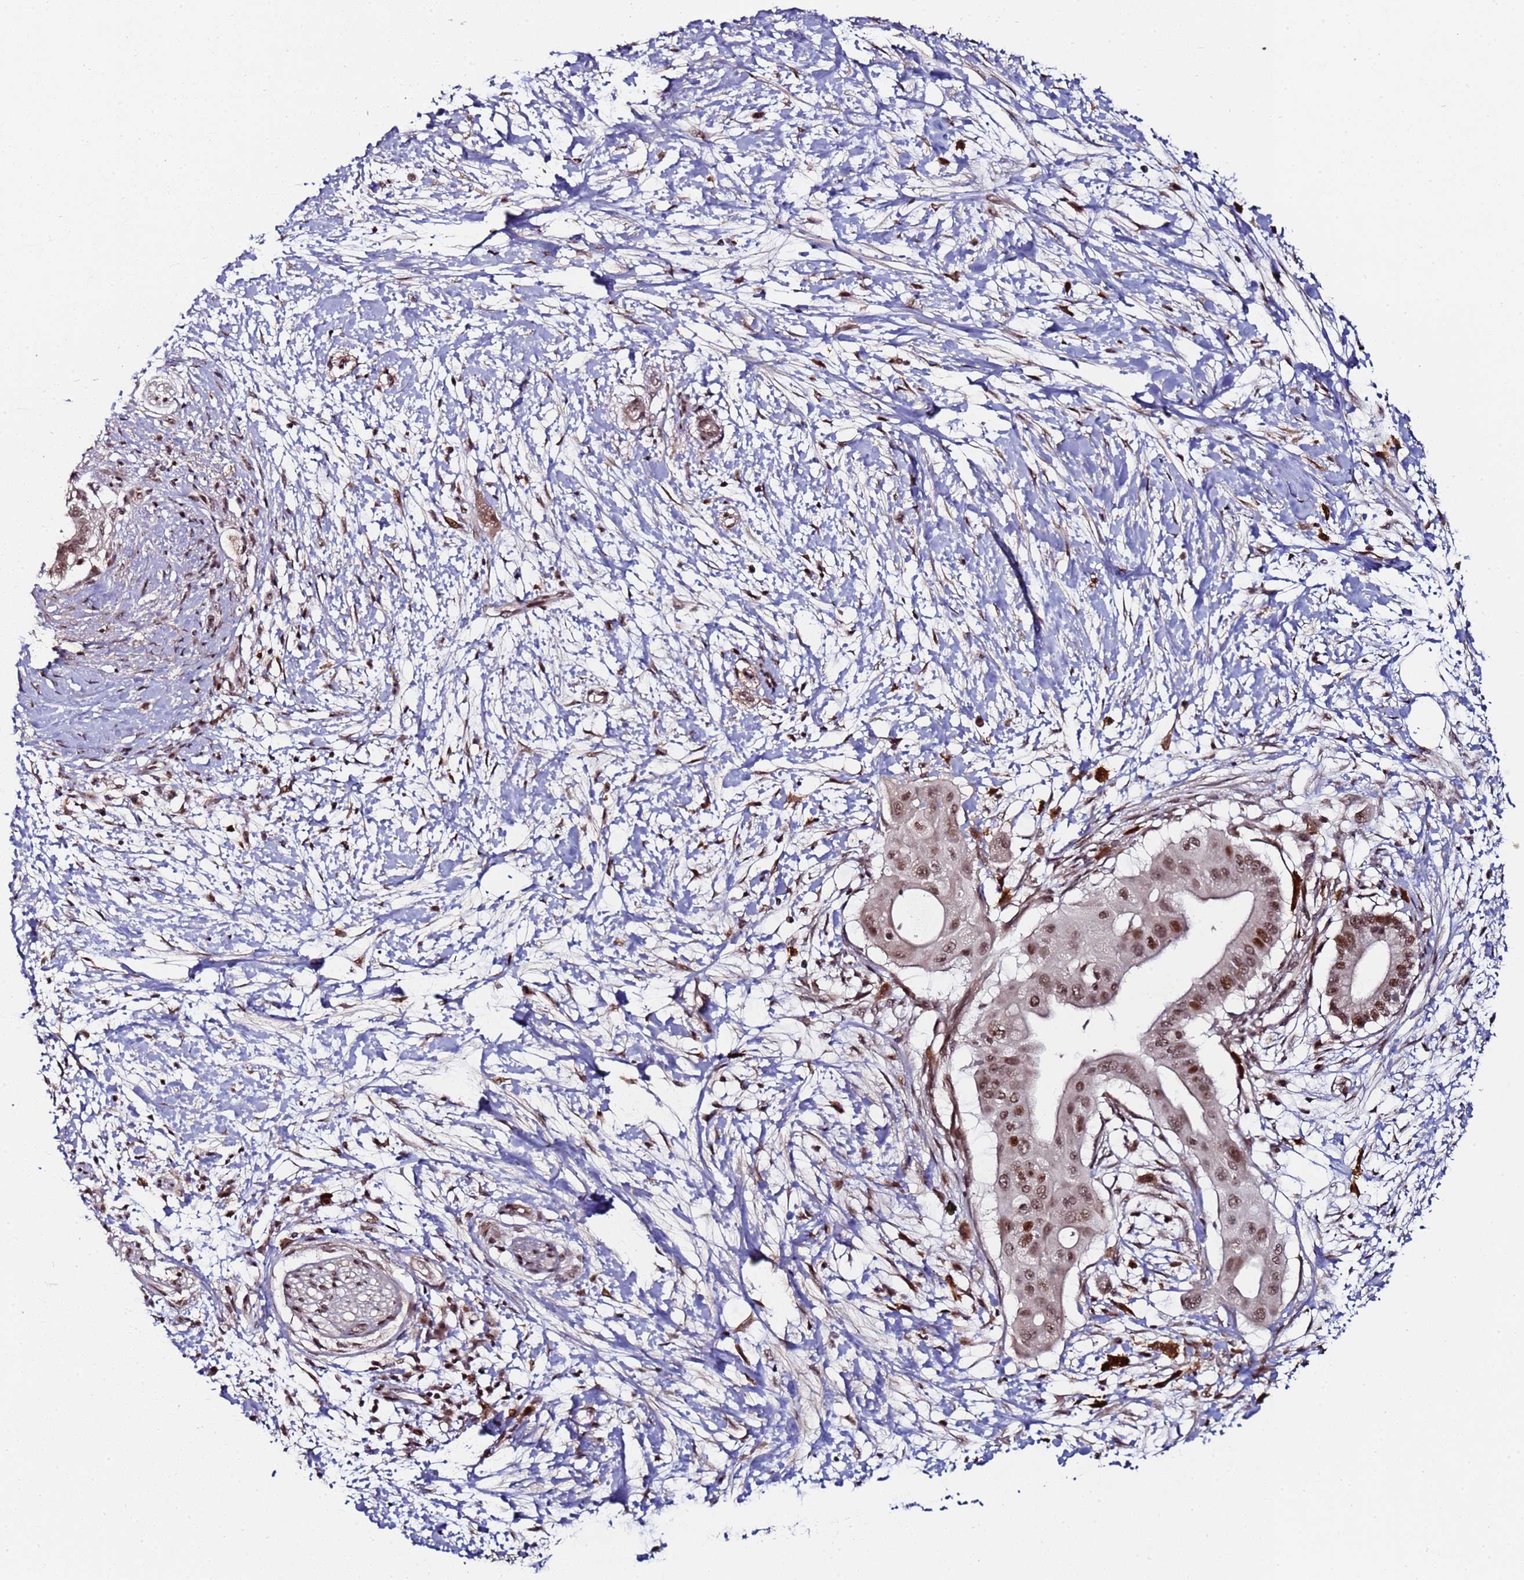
{"staining": {"intensity": "moderate", "quantity": ">75%", "location": "nuclear"}, "tissue": "pancreatic cancer", "cell_type": "Tumor cells", "image_type": "cancer", "snomed": [{"axis": "morphology", "description": "Adenocarcinoma, NOS"}, {"axis": "topography", "description": "Pancreas"}], "caption": "Pancreatic adenocarcinoma tissue reveals moderate nuclear positivity in approximately >75% of tumor cells", "gene": "PPM1H", "patient": {"sex": "male", "age": 68}}